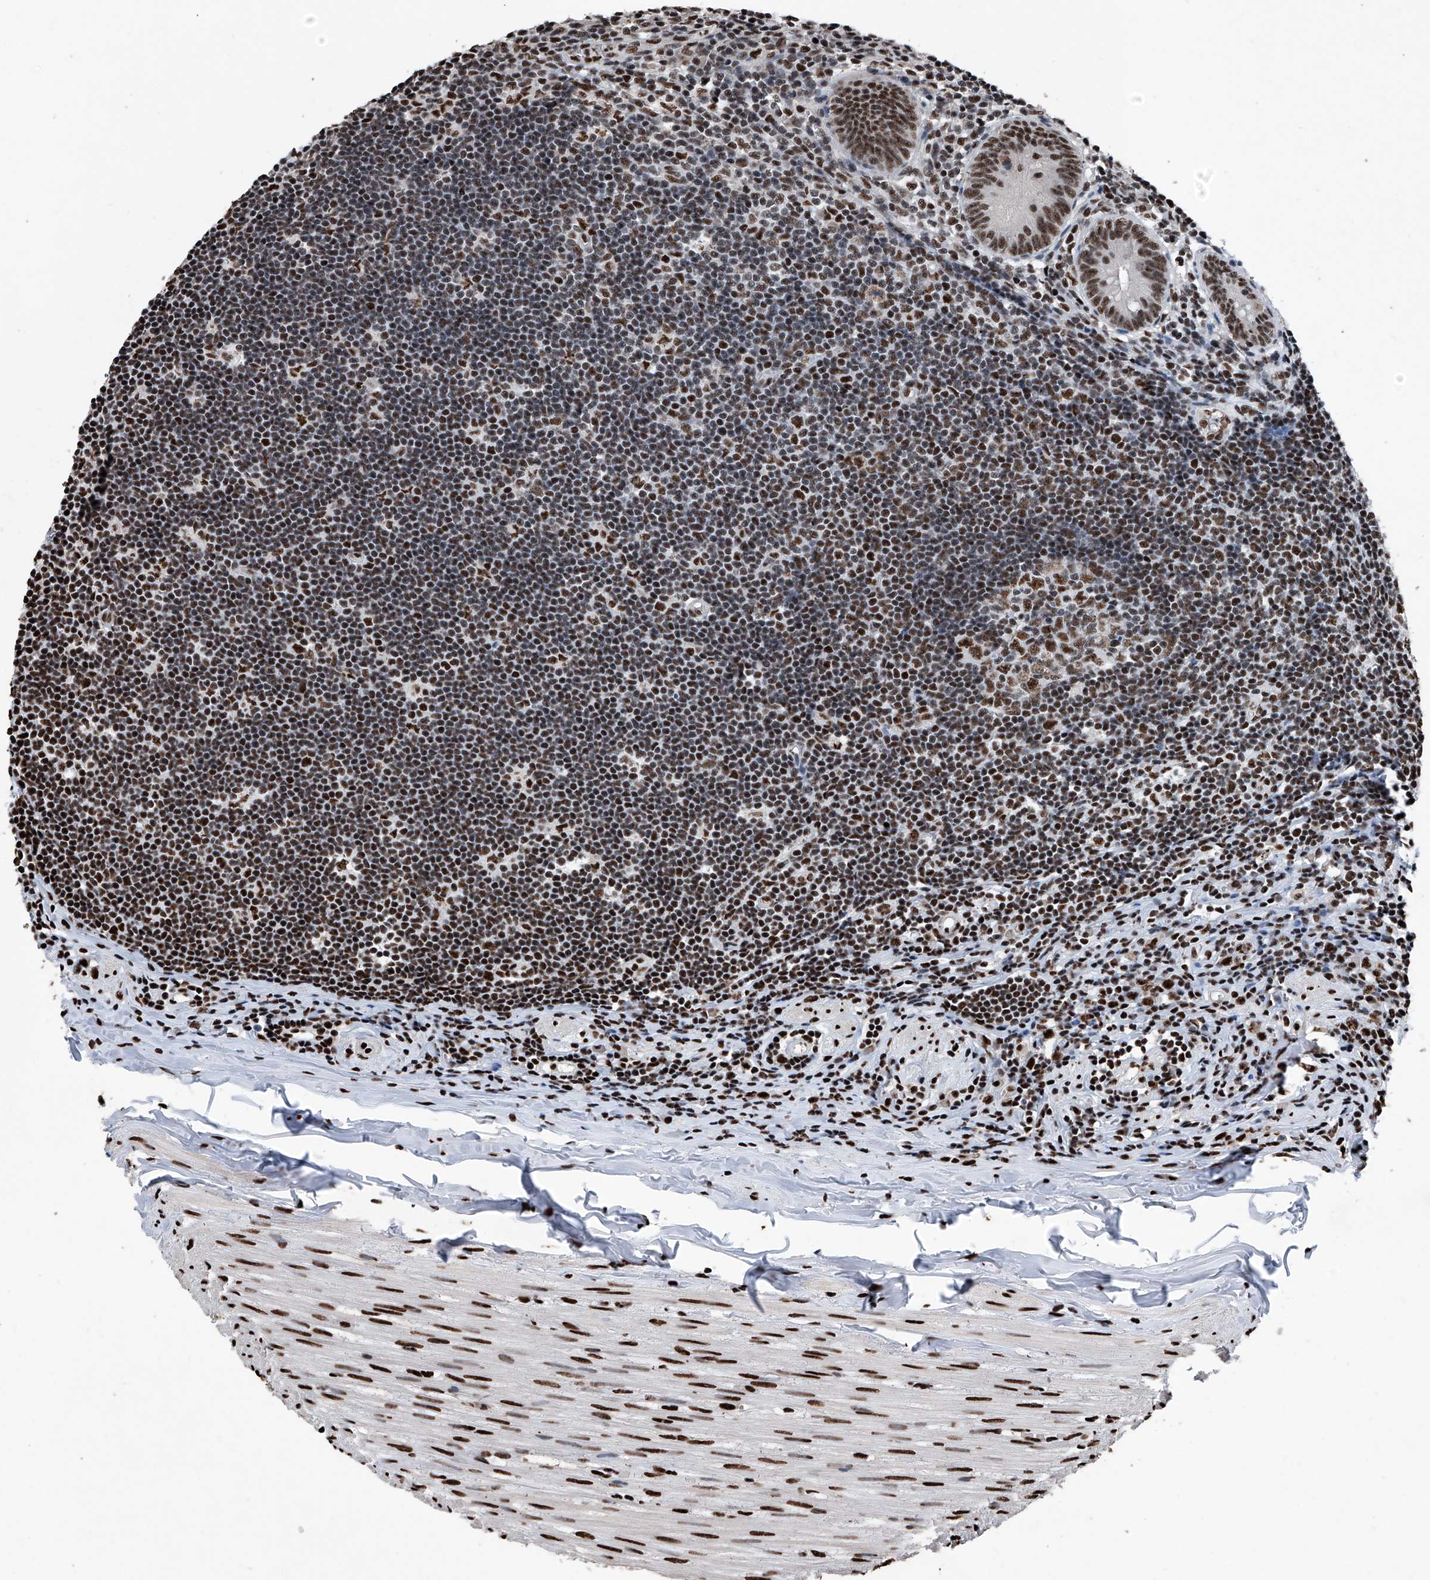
{"staining": {"intensity": "strong", "quantity": ">75%", "location": "nuclear"}, "tissue": "appendix", "cell_type": "Glandular cells", "image_type": "normal", "snomed": [{"axis": "morphology", "description": "Normal tissue, NOS"}, {"axis": "topography", "description": "Appendix"}], "caption": "Appendix stained with immunohistochemistry (IHC) displays strong nuclear expression in about >75% of glandular cells.", "gene": "DDX39B", "patient": {"sex": "female", "age": 54}}